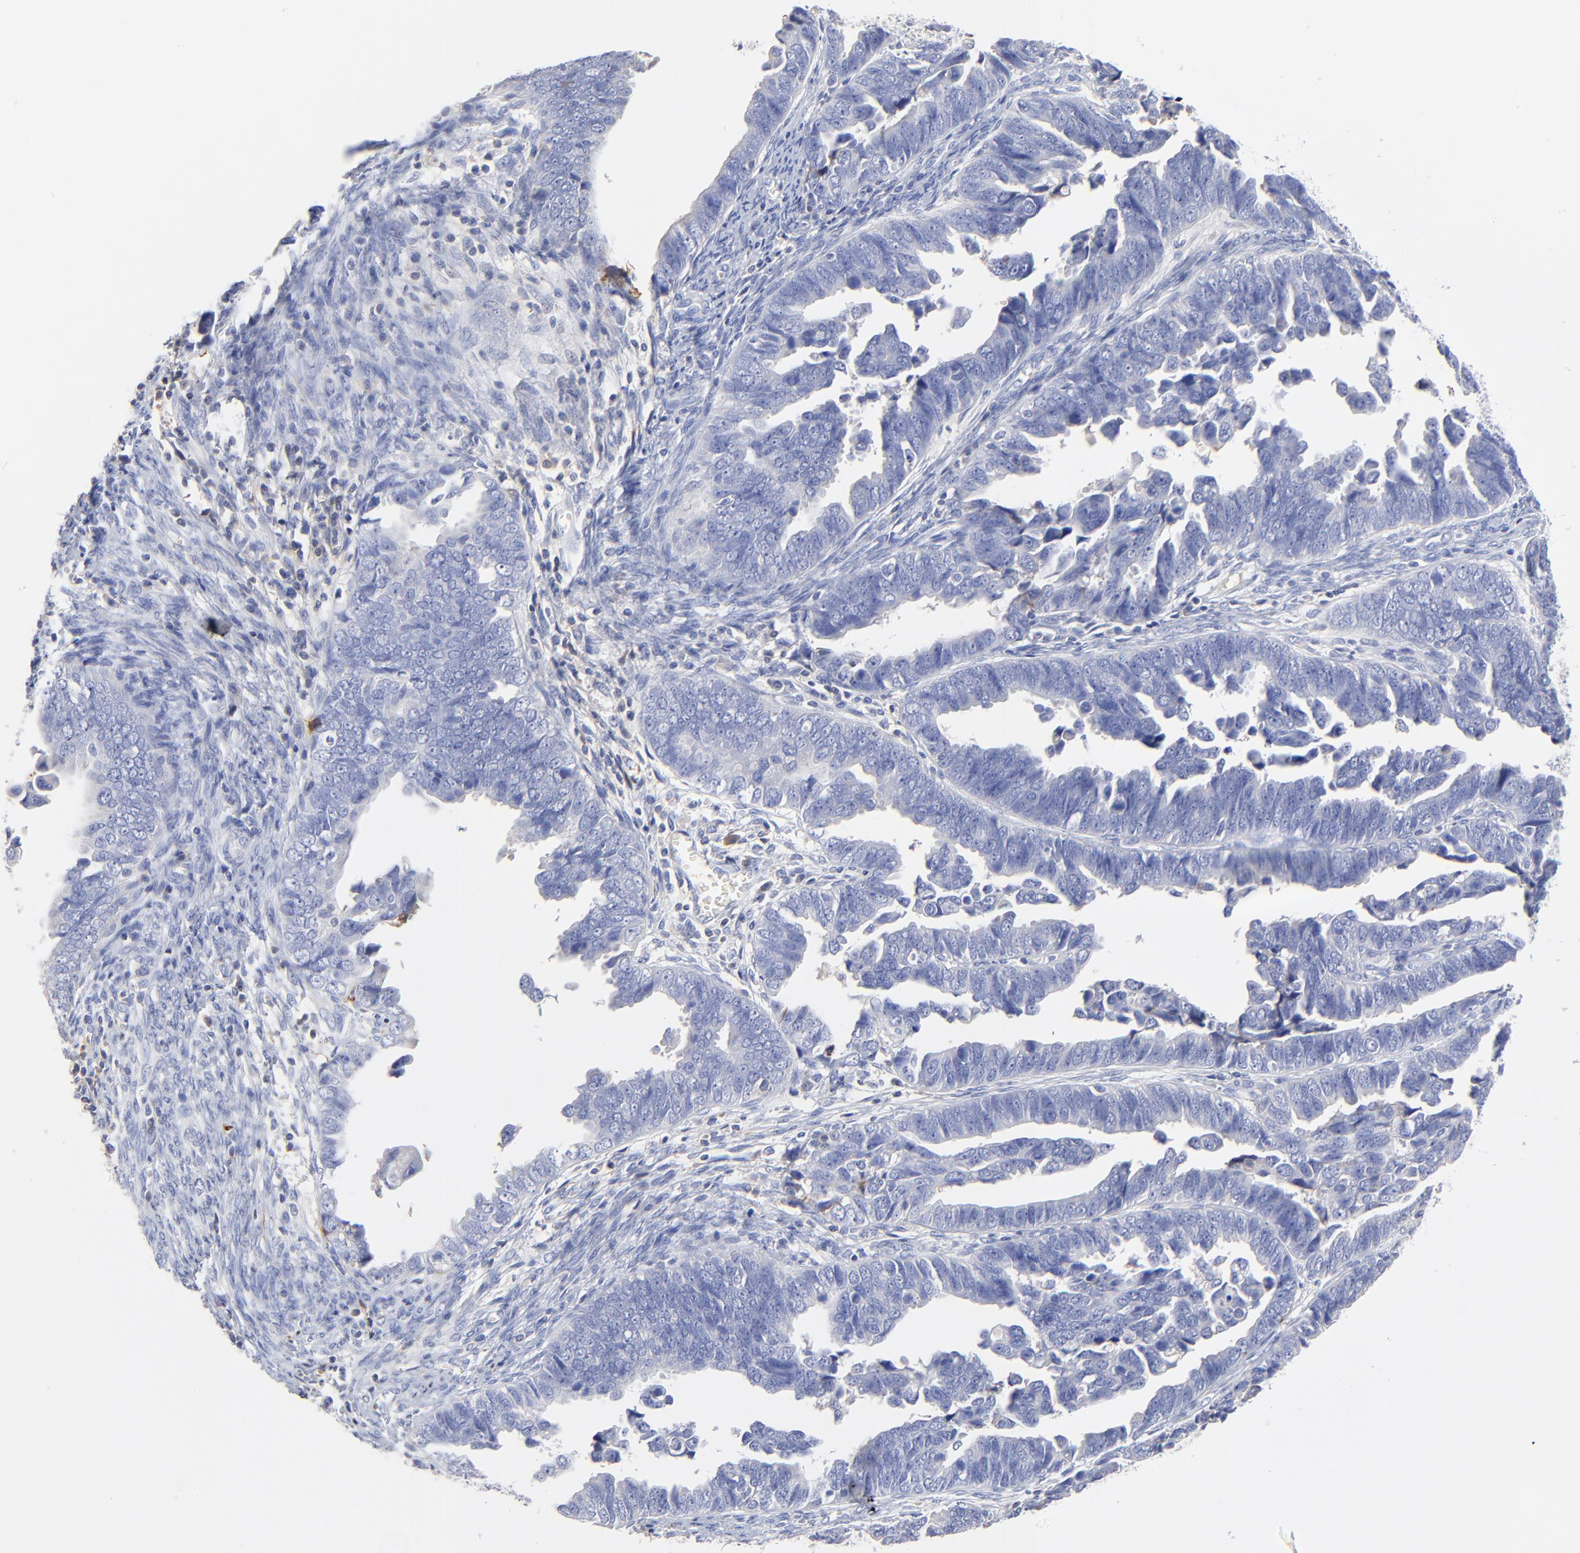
{"staining": {"intensity": "negative", "quantity": "none", "location": "none"}, "tissue": "endometrial cancer", "cell_type": "Tumor cells", "image_type": "cancer", "snomed": [{"axis": "morphology", "description": "Adenocarcinoma, NOS"}, {"axis": "topography", "description": "Endometrium"}], "caption": "The IHC histopathology image has no significant positivity in tumor cells of adenocarcinoma (endometrial) tissue.", "gene": "MDGA2", "patient": {"sex": "female", "age": 75}}